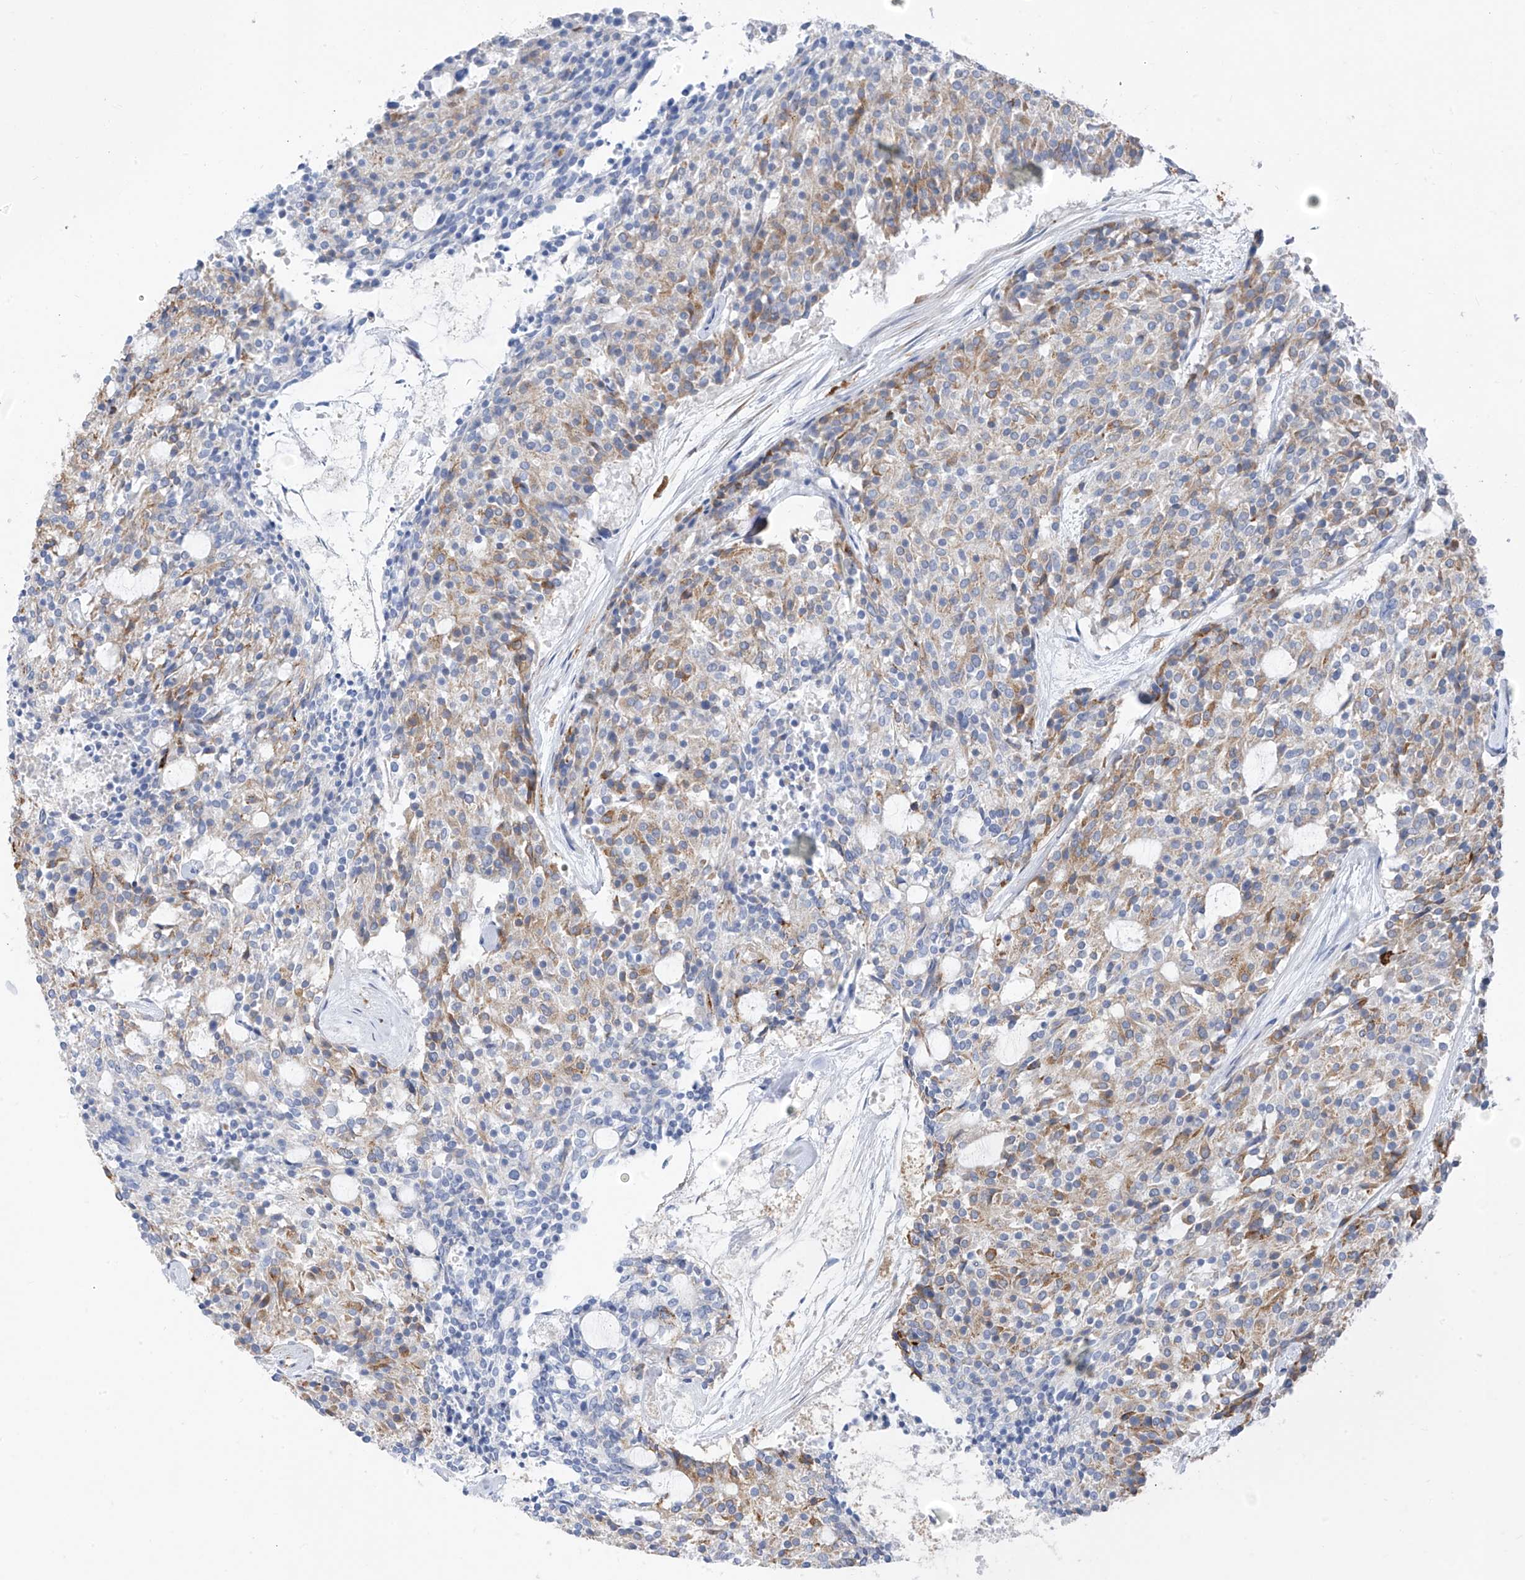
{"staining": {"intensity": "moderate", "quantity": "25%-75%", "location": "cytoplasmic/membranous"}, "tissue": "carcinoid", "cell_type": "Tumor cells", "image_type": "cancer", "snomed": [{"axis": "morphology", "description": "Carcinoid, malignant, NOS"}, {"axis": "topography", "description": "Pancreas"}], "caption": "Carcinoid was stained to show a protein in brown. There is medium levels of moderate cytoplasmic/membranous positivity in about 25%-75% of tumor cells.", "gene": "GLMP", "patient": {"sex": "female", "age": 54}}